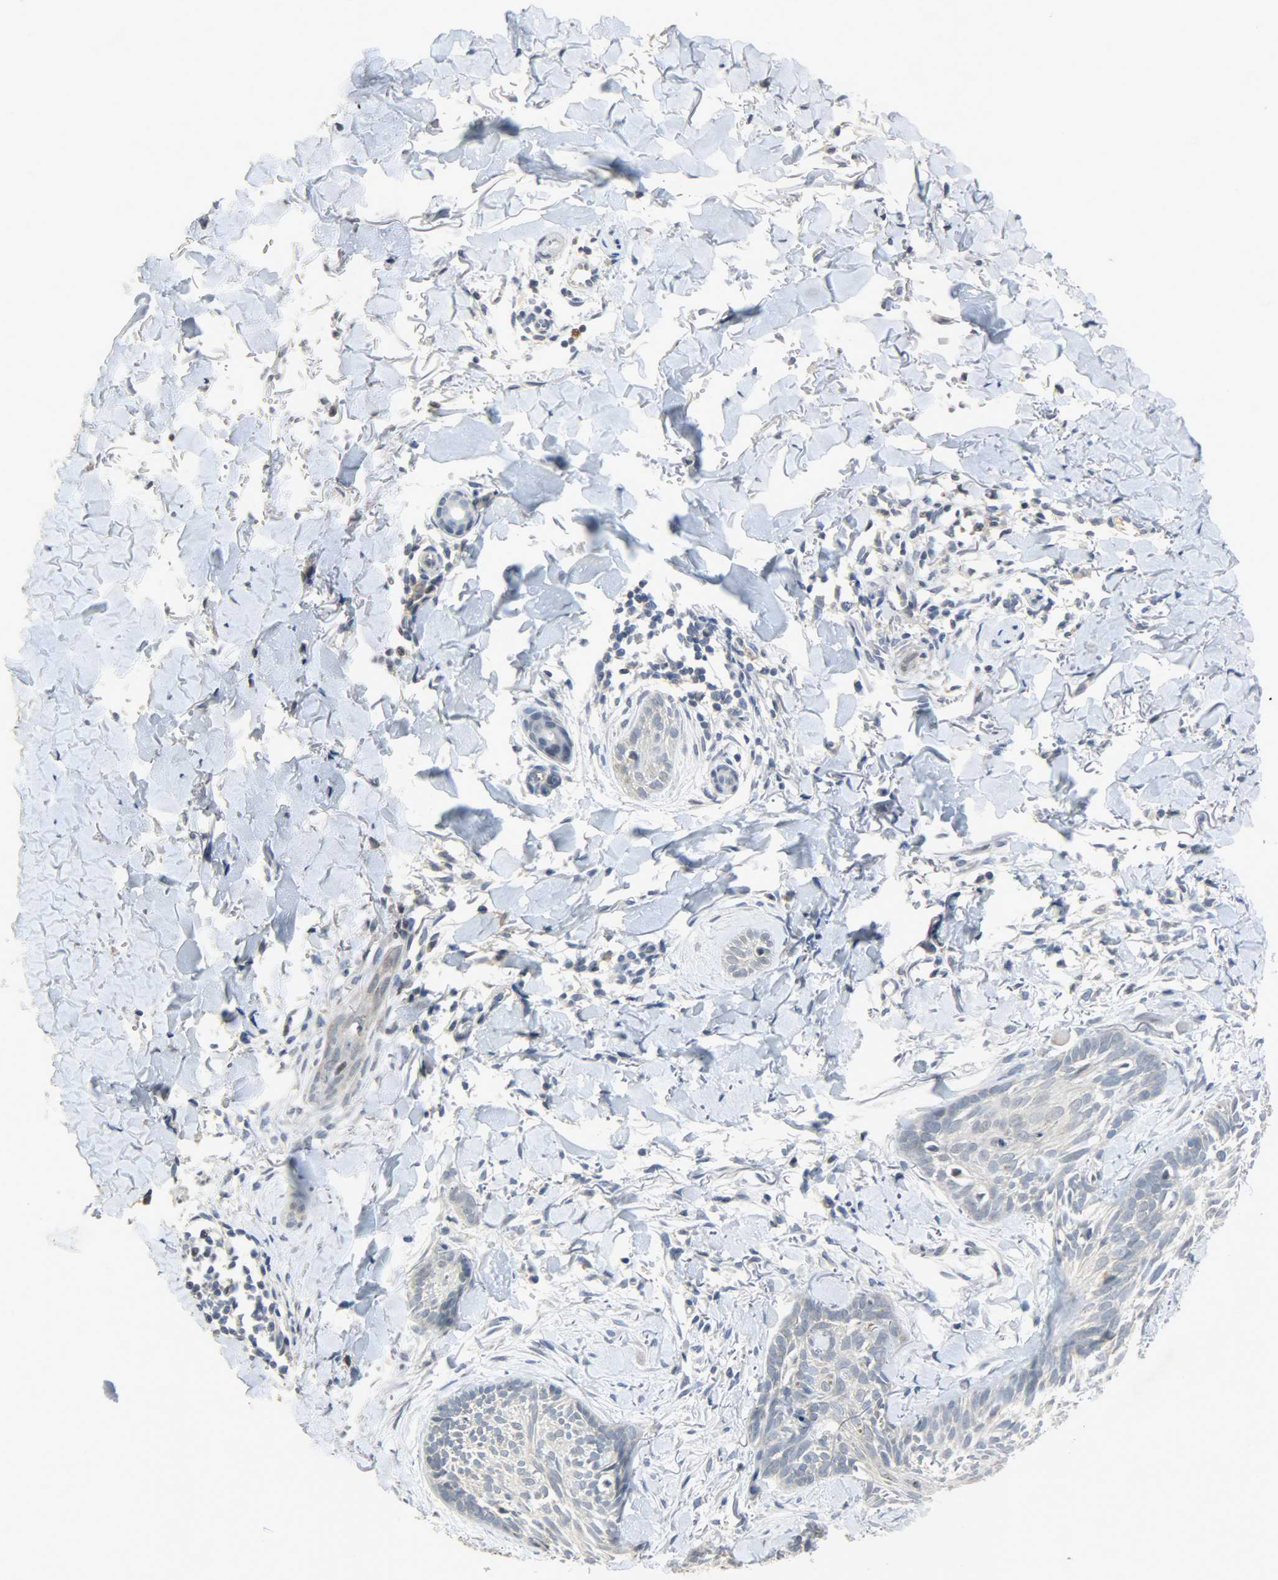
{"staining": {"intensity": "negative", "quantity": "none", "location": "none"}, "tissue": "skin cancer", "cell_type": "Tumor cells", "image_type": "cancer", "snomed": [{"axis": "morphology", "description": "Normal tissue, NOS"}, {"axis": "morphology", "description": "Basal cell carcinoma"}, {"axis": "topography", "description": "Skin"}], "caption": "DAB (3,3'-diaminobenzidine) immunohistochemical staining of skin cancer shows no significant staining in tumor cells.", "gene": "DNAJB6", "patient": {"sex": "male", "age": 71}}